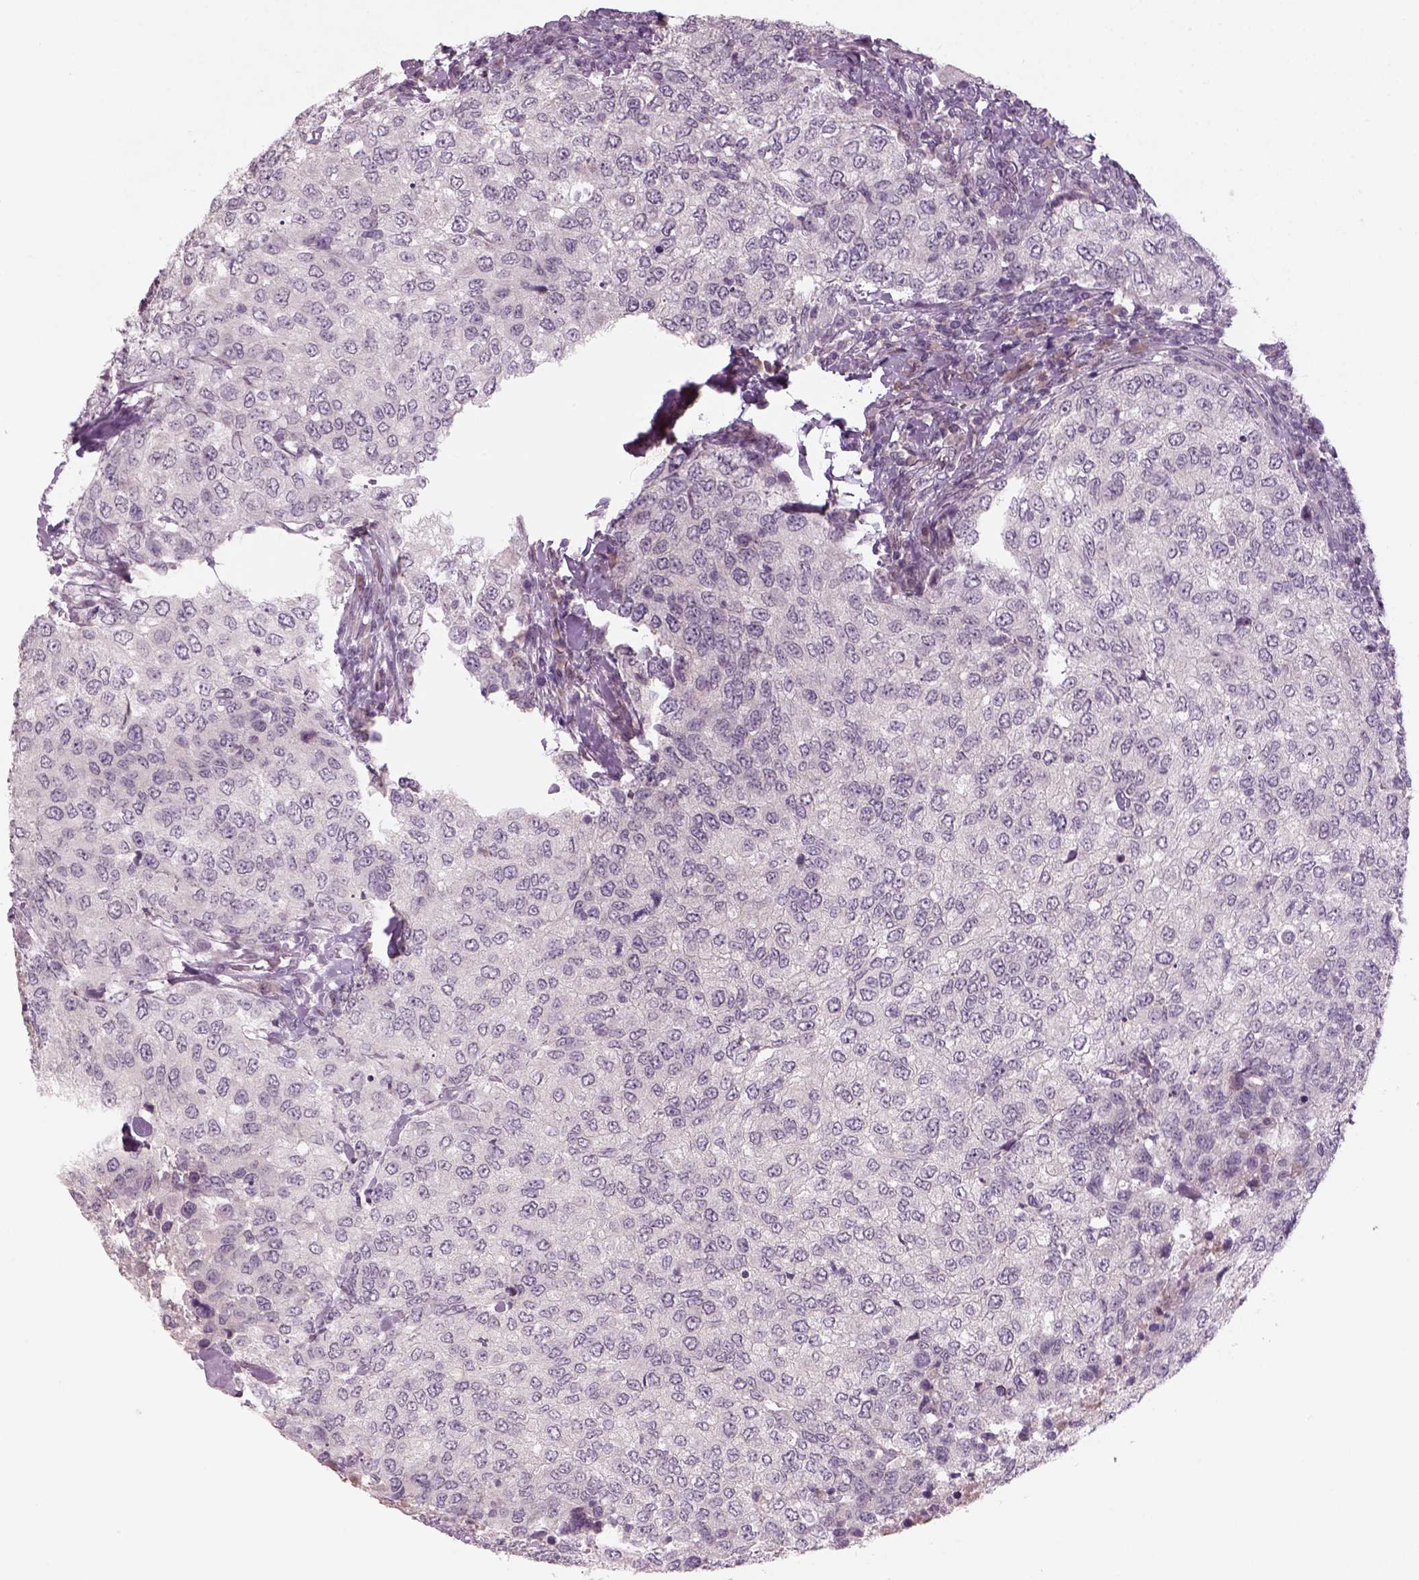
{"staining": {"intensity": "negative", "quantity": "none", "location": "none"}, "tissue": "urothelial cancer", "cell_type": "Tumor cells", "image_type": "cancer", "snomed": [{"axis": "morphology", "description": "Urothelial carcinoma, High grade"}, {"axis": "topography", "description": "Urinary bladder"}], "caption": "Histopathology image shows no significant protein staining in tumor cells of urothelial cancer.", "gene": "PENK", "patient": {"sex": "female", "age": 78}}